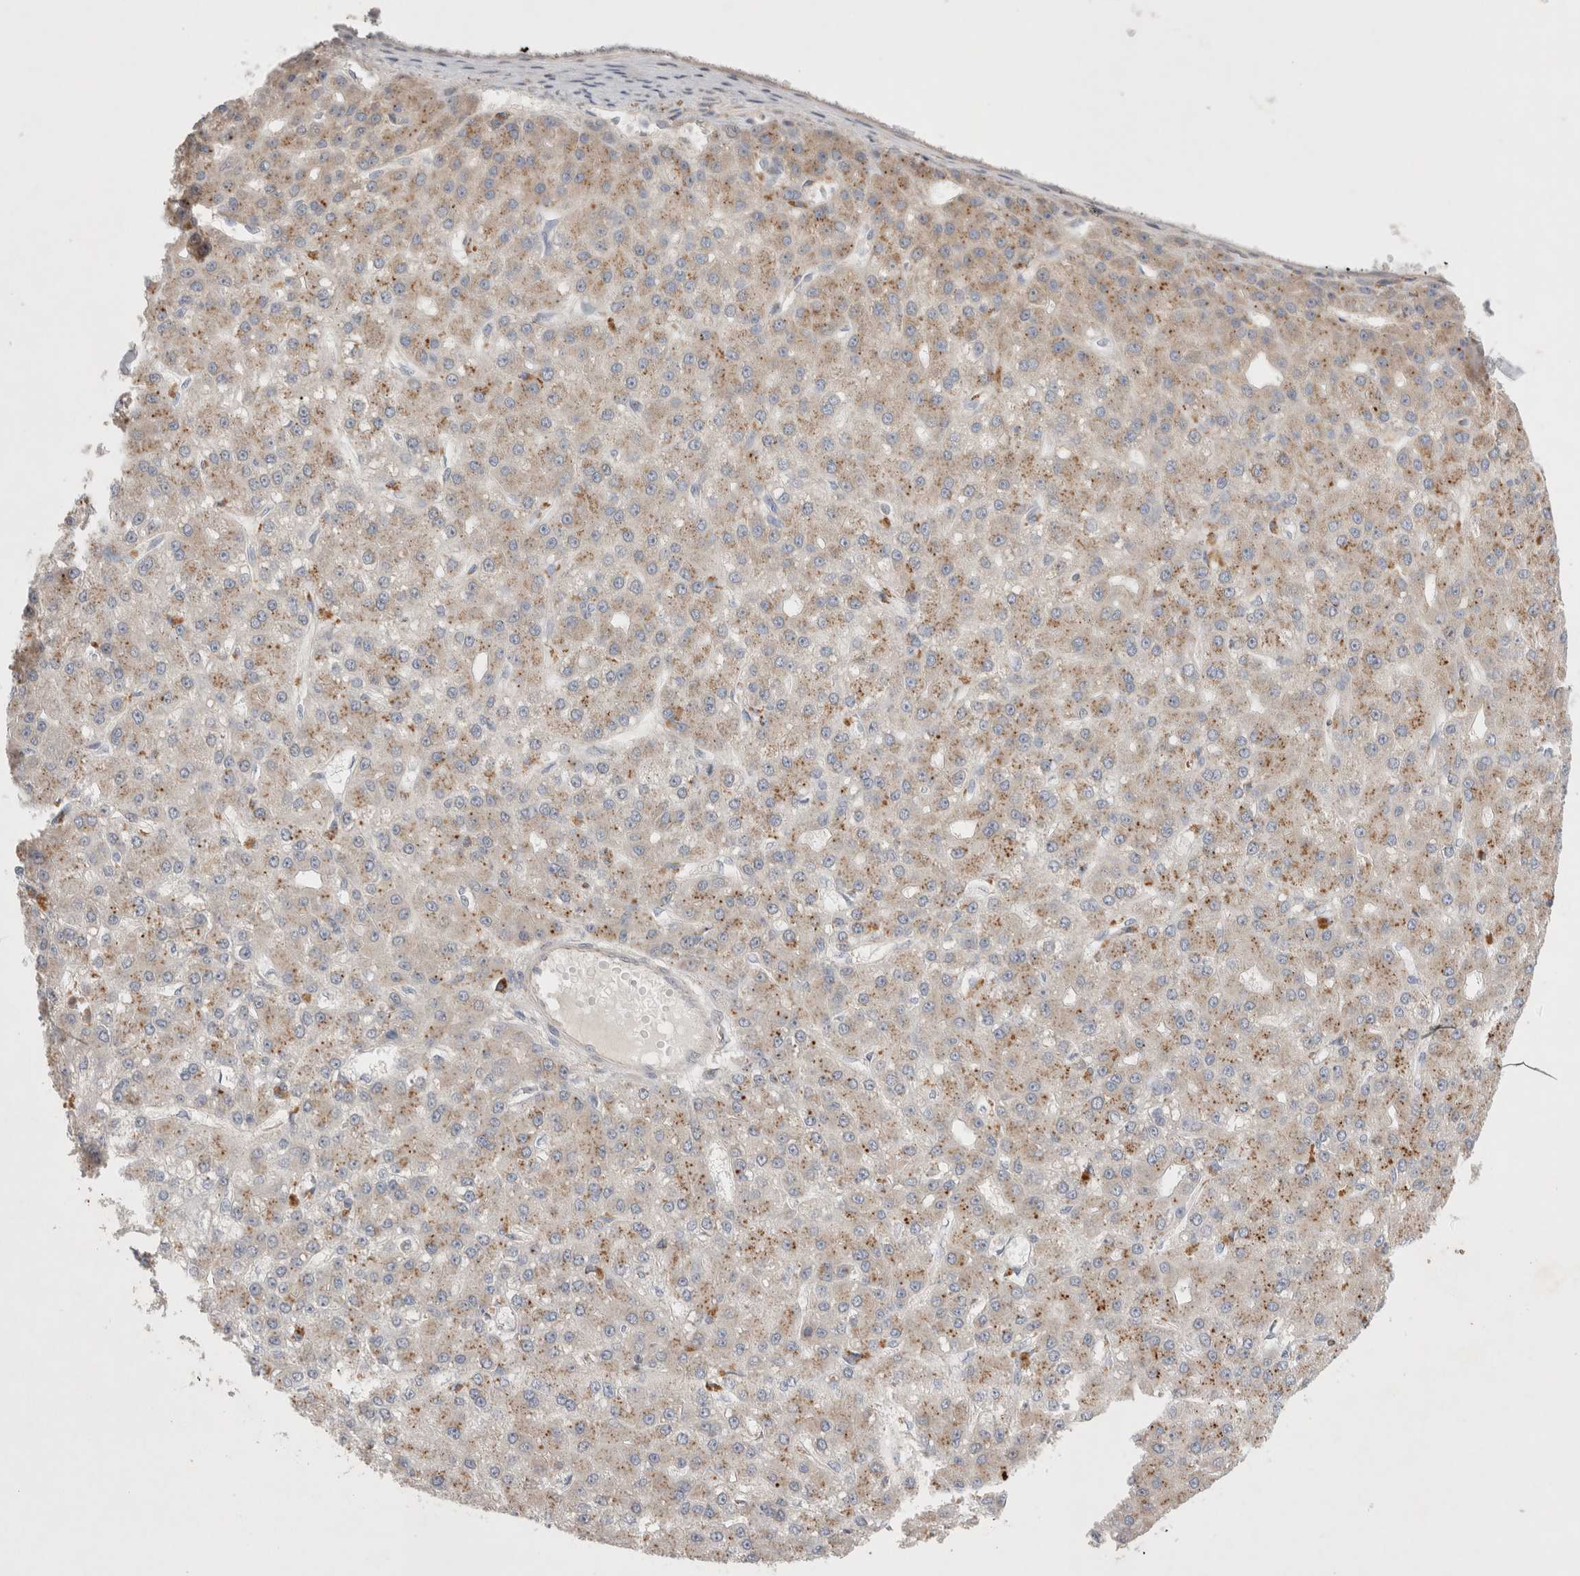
{"staining": {"intensity": "weak", "quantity": "25%-75%", "location": "cytoplasmic/membranous"}, "tissue": "liver cancer", "cell_type": "Tumor cells", "image_type": "cancer", "snomed": [{"axis": "morphology", "description": "Carcinoma, Hepatocellular, NOS"}, {"axis": "topography", "description": "Liver"}], "caption": "A brown stain labels weak cytoplasmic/membranous positivity of a protein in human liver hepatocellular carcinoma tumor cells. Immunohistochemistry (ihc) stains the protein of interest in brown and the nuclei are stained blue.", "gene": "TBC1D16", "patient": {"sex": "male", "age": 67}}